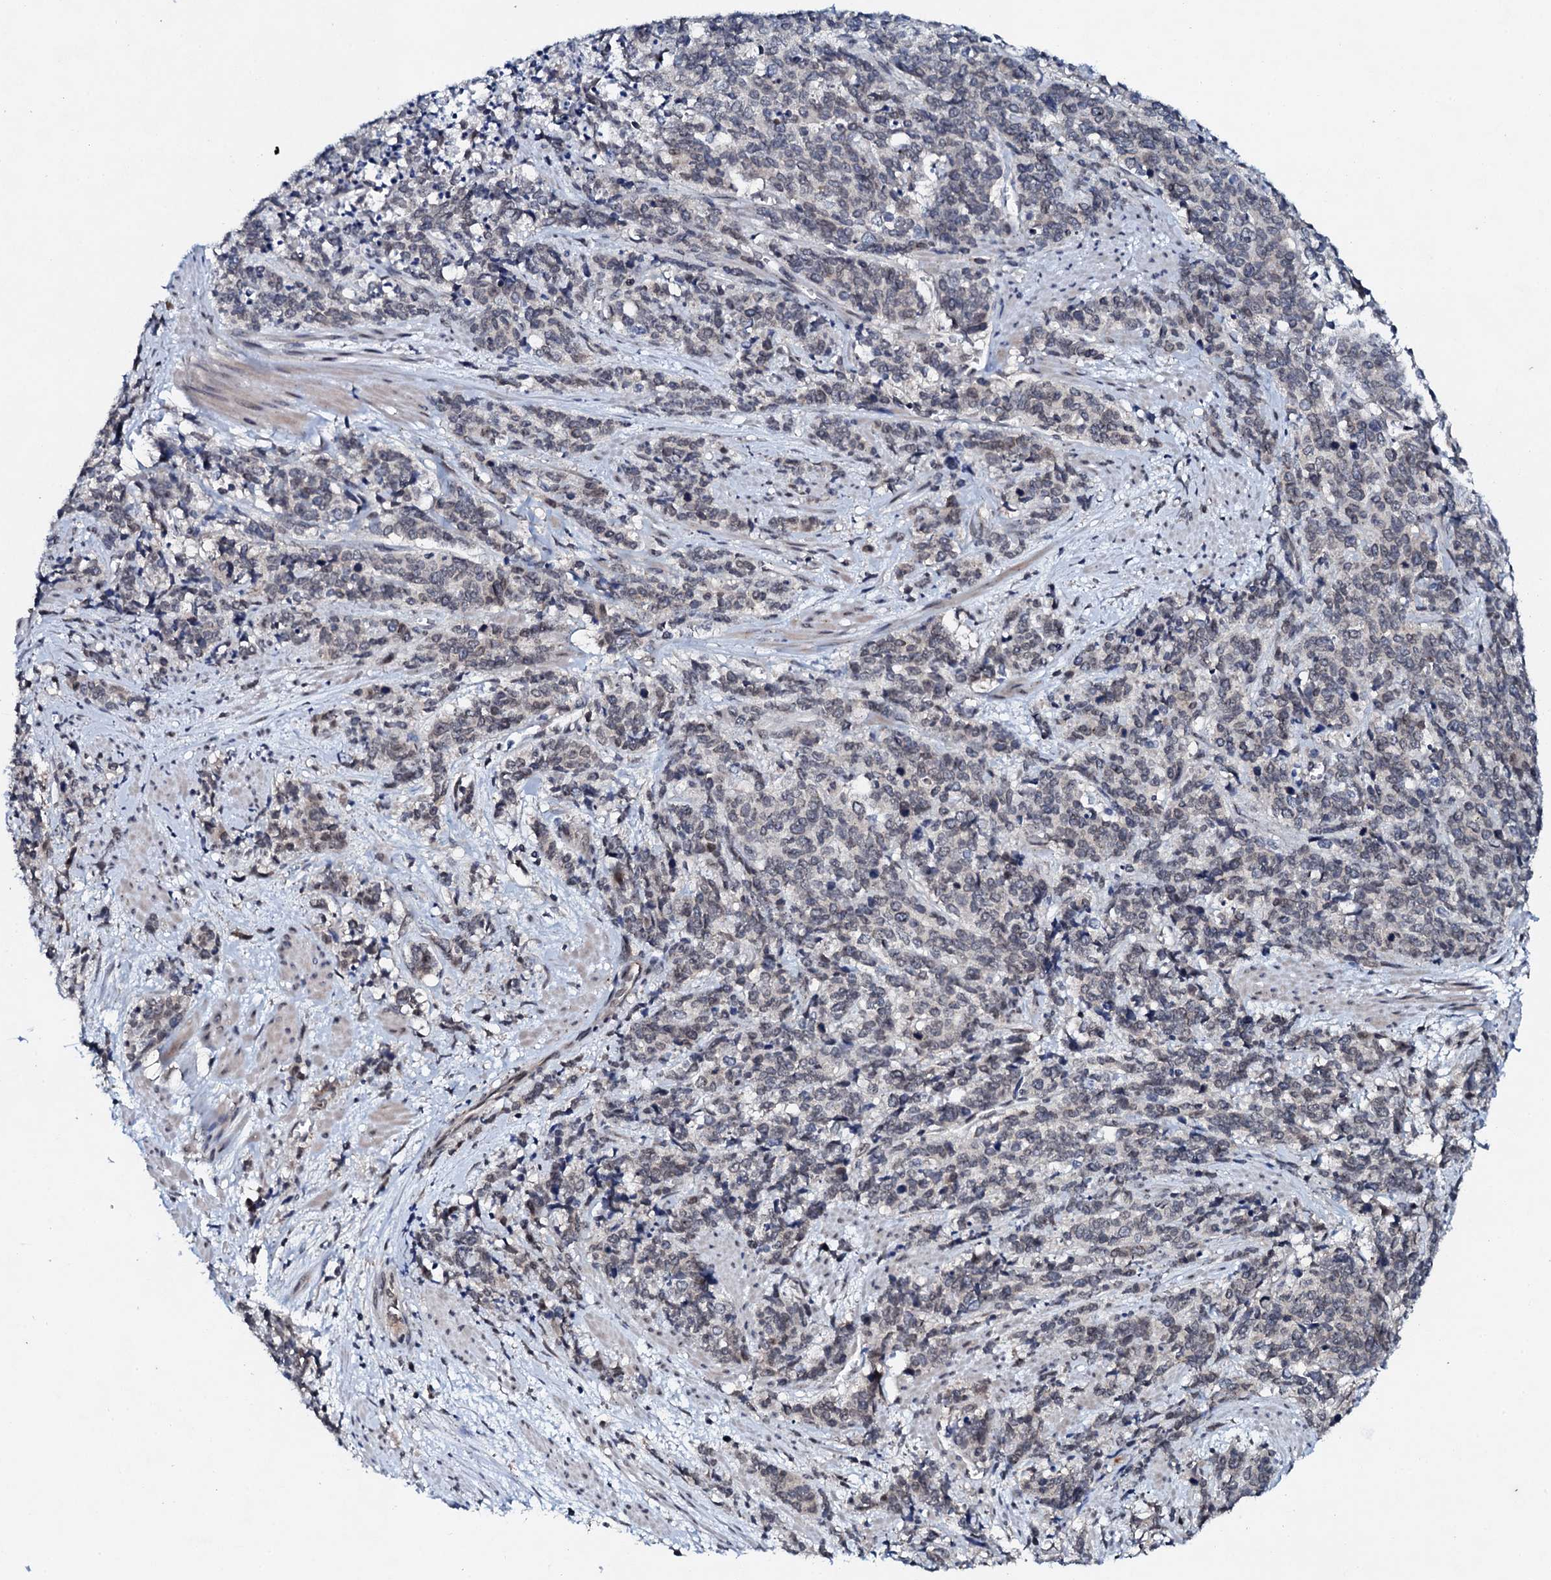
{"staining": {"intensity": "negative", "quantity": "none", "location": "none"}, "tissue": "cervical cancer", "cell_type": "Tumor cells", "image_type": "cancer", "snomed": [{"axis": "morphology", "description": "Squamous cell carcinoma, NOS"}, {"axis": "topography", "description": "Cervix"}], "caption": "This is a photomicrograph of IHC staining of cervical squamous cell carcinoma, which shows no staining in tumor cells.", "gene": "SNTA1", "patient": {"sex": "female", "age": 60}}